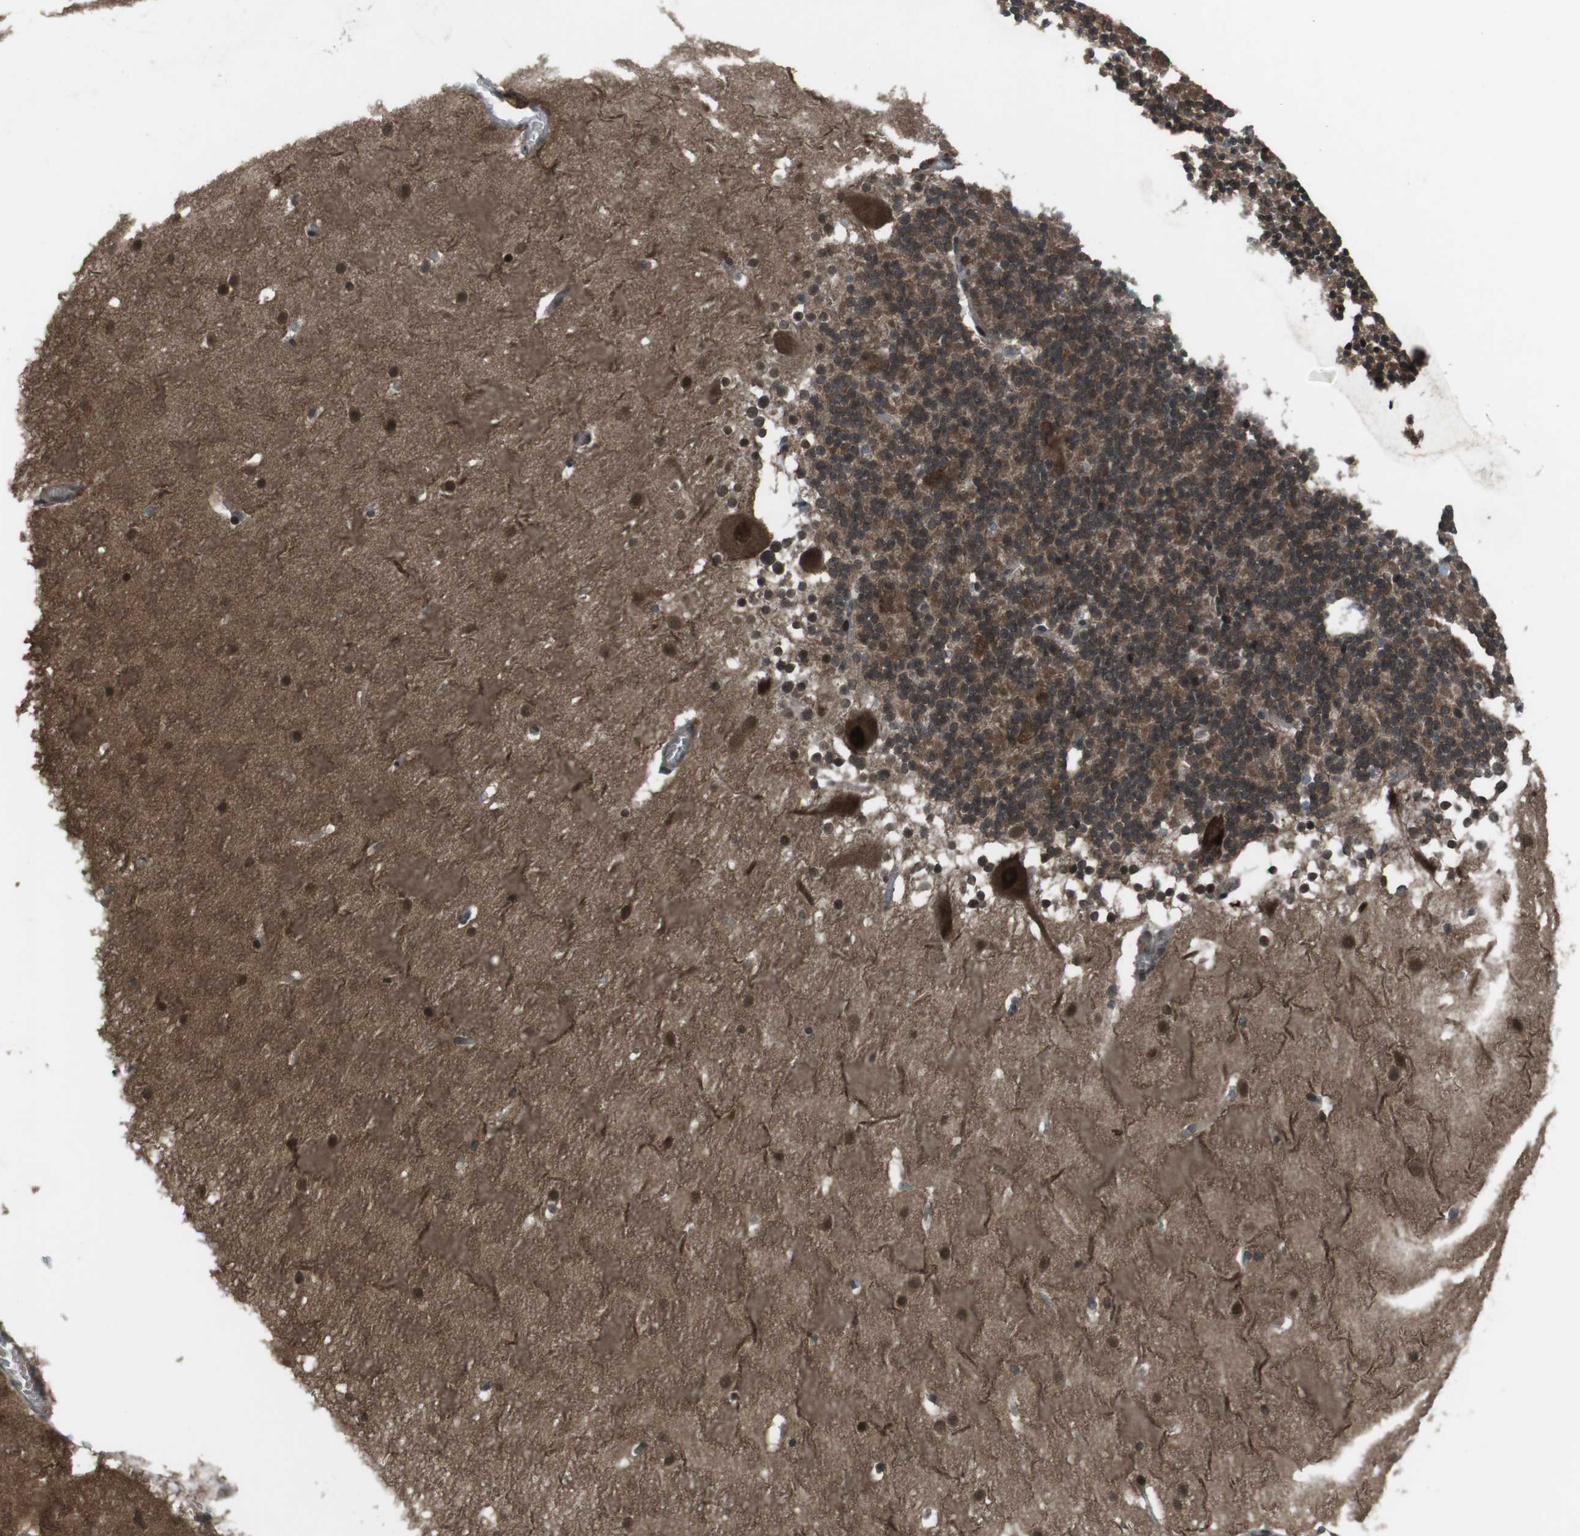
{"staining": {"intensity": "moderate", "quantity": ">75%", "location": "cytoplasmic/membranous,nuclear"}, "tissue": "cerebellum", "cell_type": "Cells in granular layer", "image_type": "normal", "snomed": [{"axis": "morphology", "description": "Normal tissue, NOS"}, {"axis": "topography", "description": "Cerebellum"}], "caption": "Approximately >75% of cells in granular layer in benign human cerebellum reveal moderate cytoplasmic/membranous,nuclear protein expression as visualized by brown immunohistochemical staining.", "gene": "SLITRK5", "patient": {"sex": "female", "age": 19}}